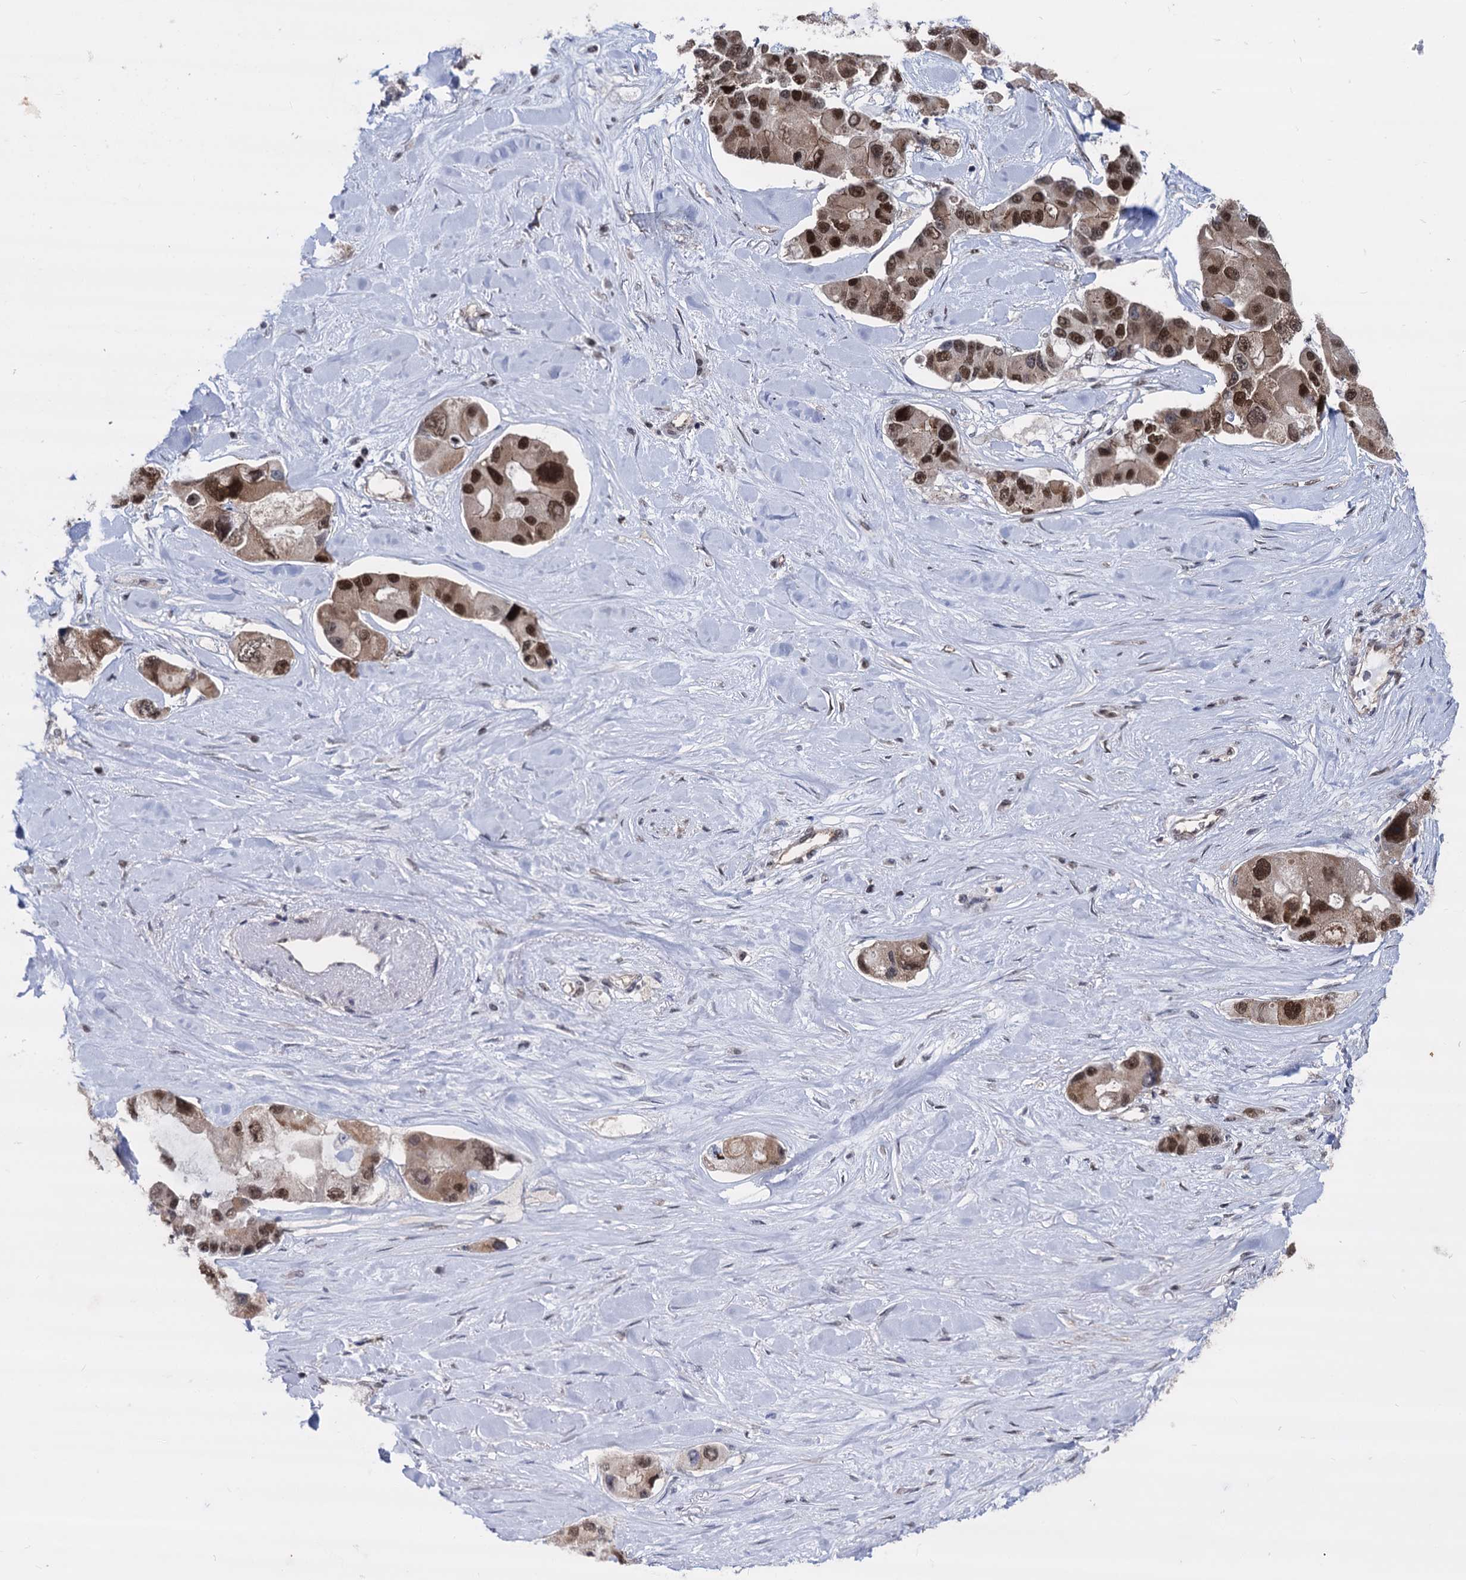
{"staining": {"intensity": "strong", "quantity": ">75%", "location": "nuclear"}, "tissue": "lung cancer", "cell_type": "Tumor cells", "image_type": "cancer", "snomed": [{"axis": "morphology", "description": "Adenocarcinoma, NOS"}, {"axis": "topography", "description": "Lung"}], "caption": "This micrograph displays lung adenocarcinoma stained with immunohistochemistry to label a protein in brown. The nuclear of tumor cells show strong positivity for the protein. Nuclei are counter-stained blue.", "gene": "GALNT11", "patient": {"sex": "female", "age": 54}}